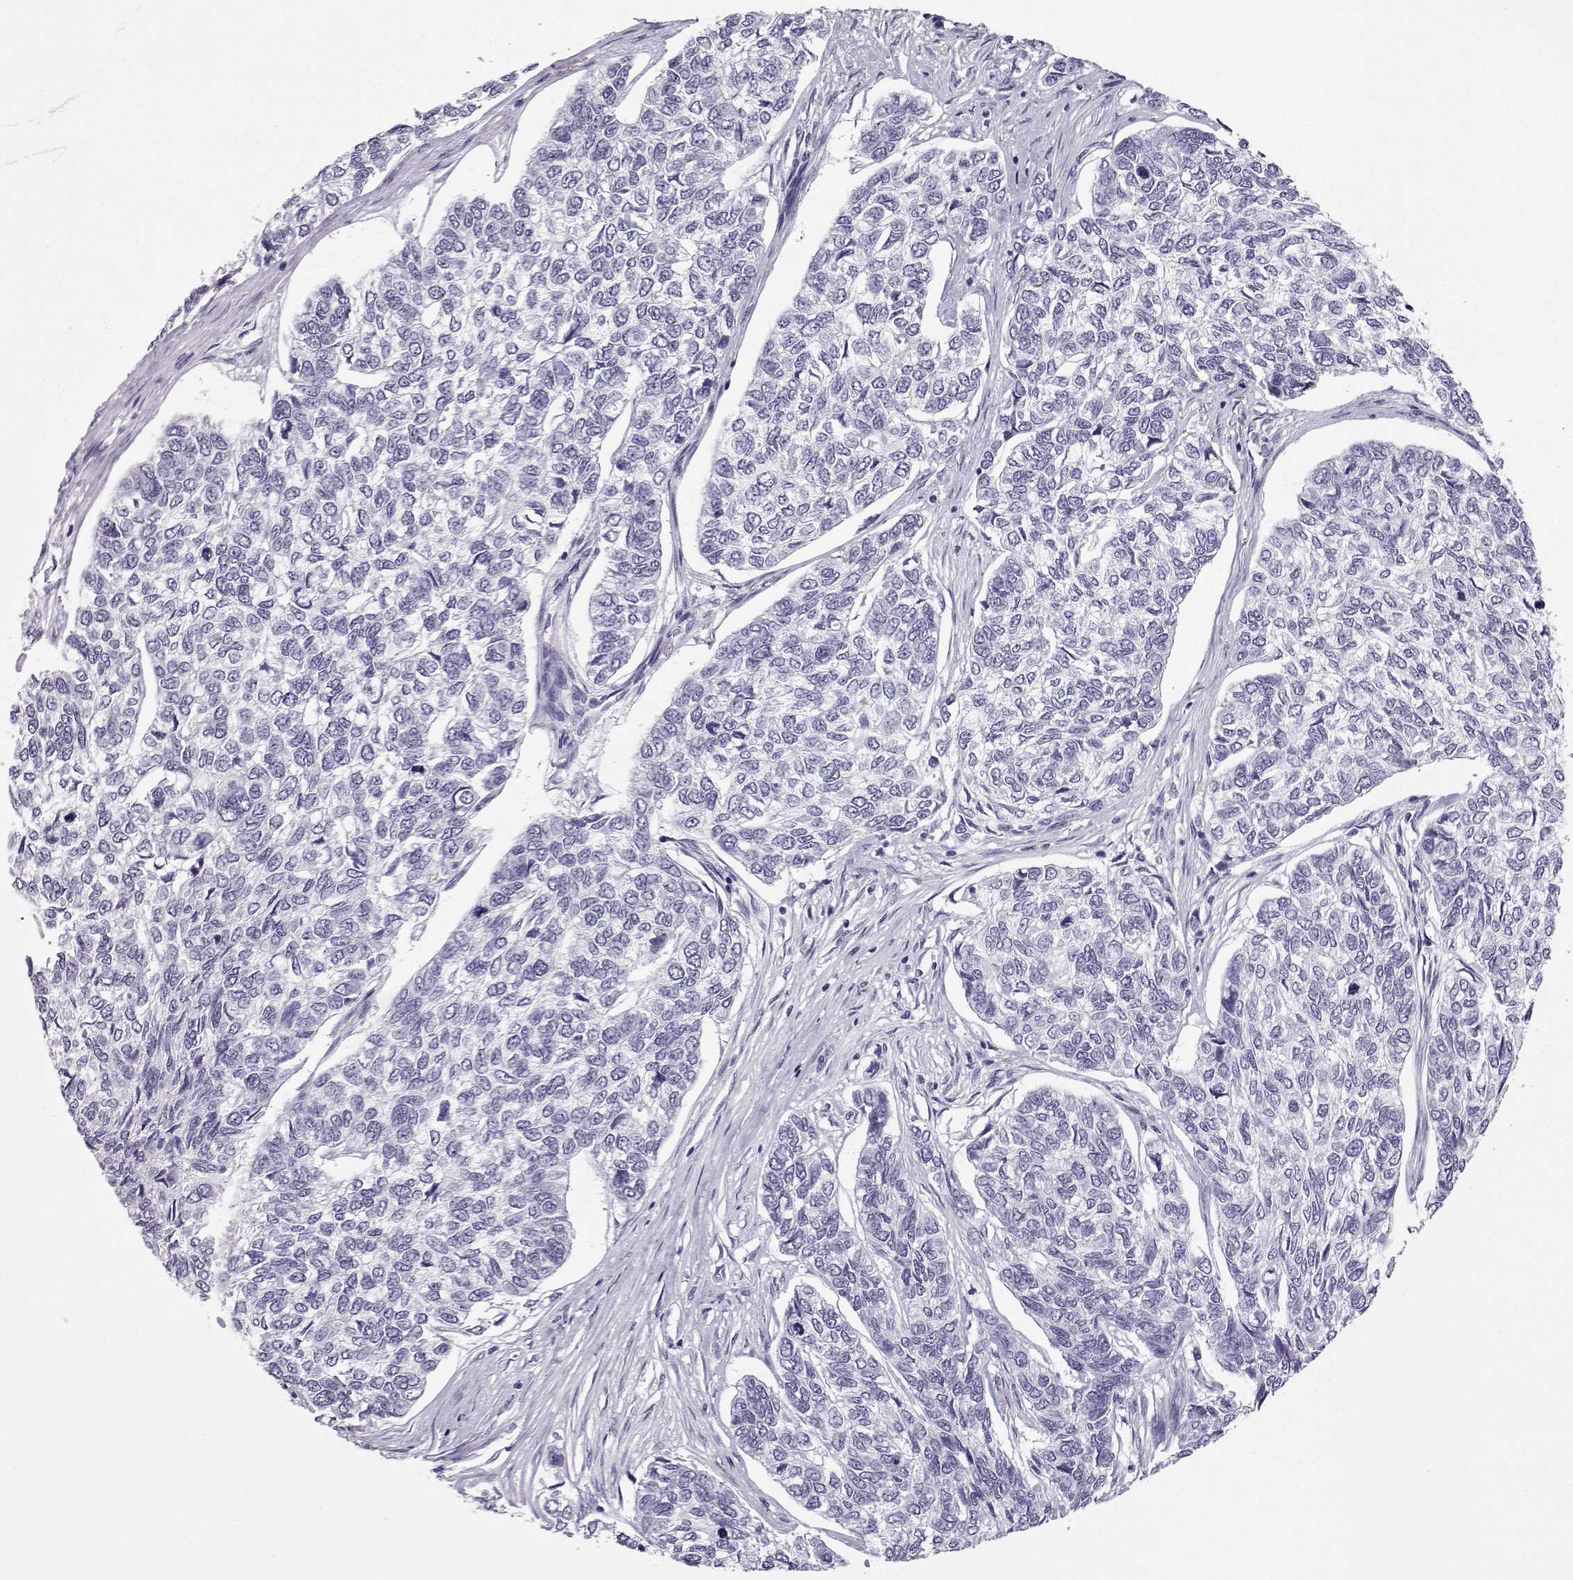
{"staining": {"intensity": "negative", "quantity": "none", "location": "none"}, "tissue": "skin cancer", "cell_type": "Tumor cells", "image_type": "cancer", "snomed": [{"axis": "morphology", "description": "Basal cell carcinoma"}, {"axis": "topography", "description": "Skin"}], "caption": "Immunohistochemistry (IHC) image of neoplastic tissue: human basal cell carcinoma (skin) stained with DAB (3,3'-diaminobenzidine) exhibits no significant protein expression in tumor cells. (Brightfield microscopy of DAB (3,3'-diaminobenzidine) immunohistochemistry (IHC) at high magnification).", "gene": "ZBTB8B", "patient": {"sex": "female", "age": 65}}